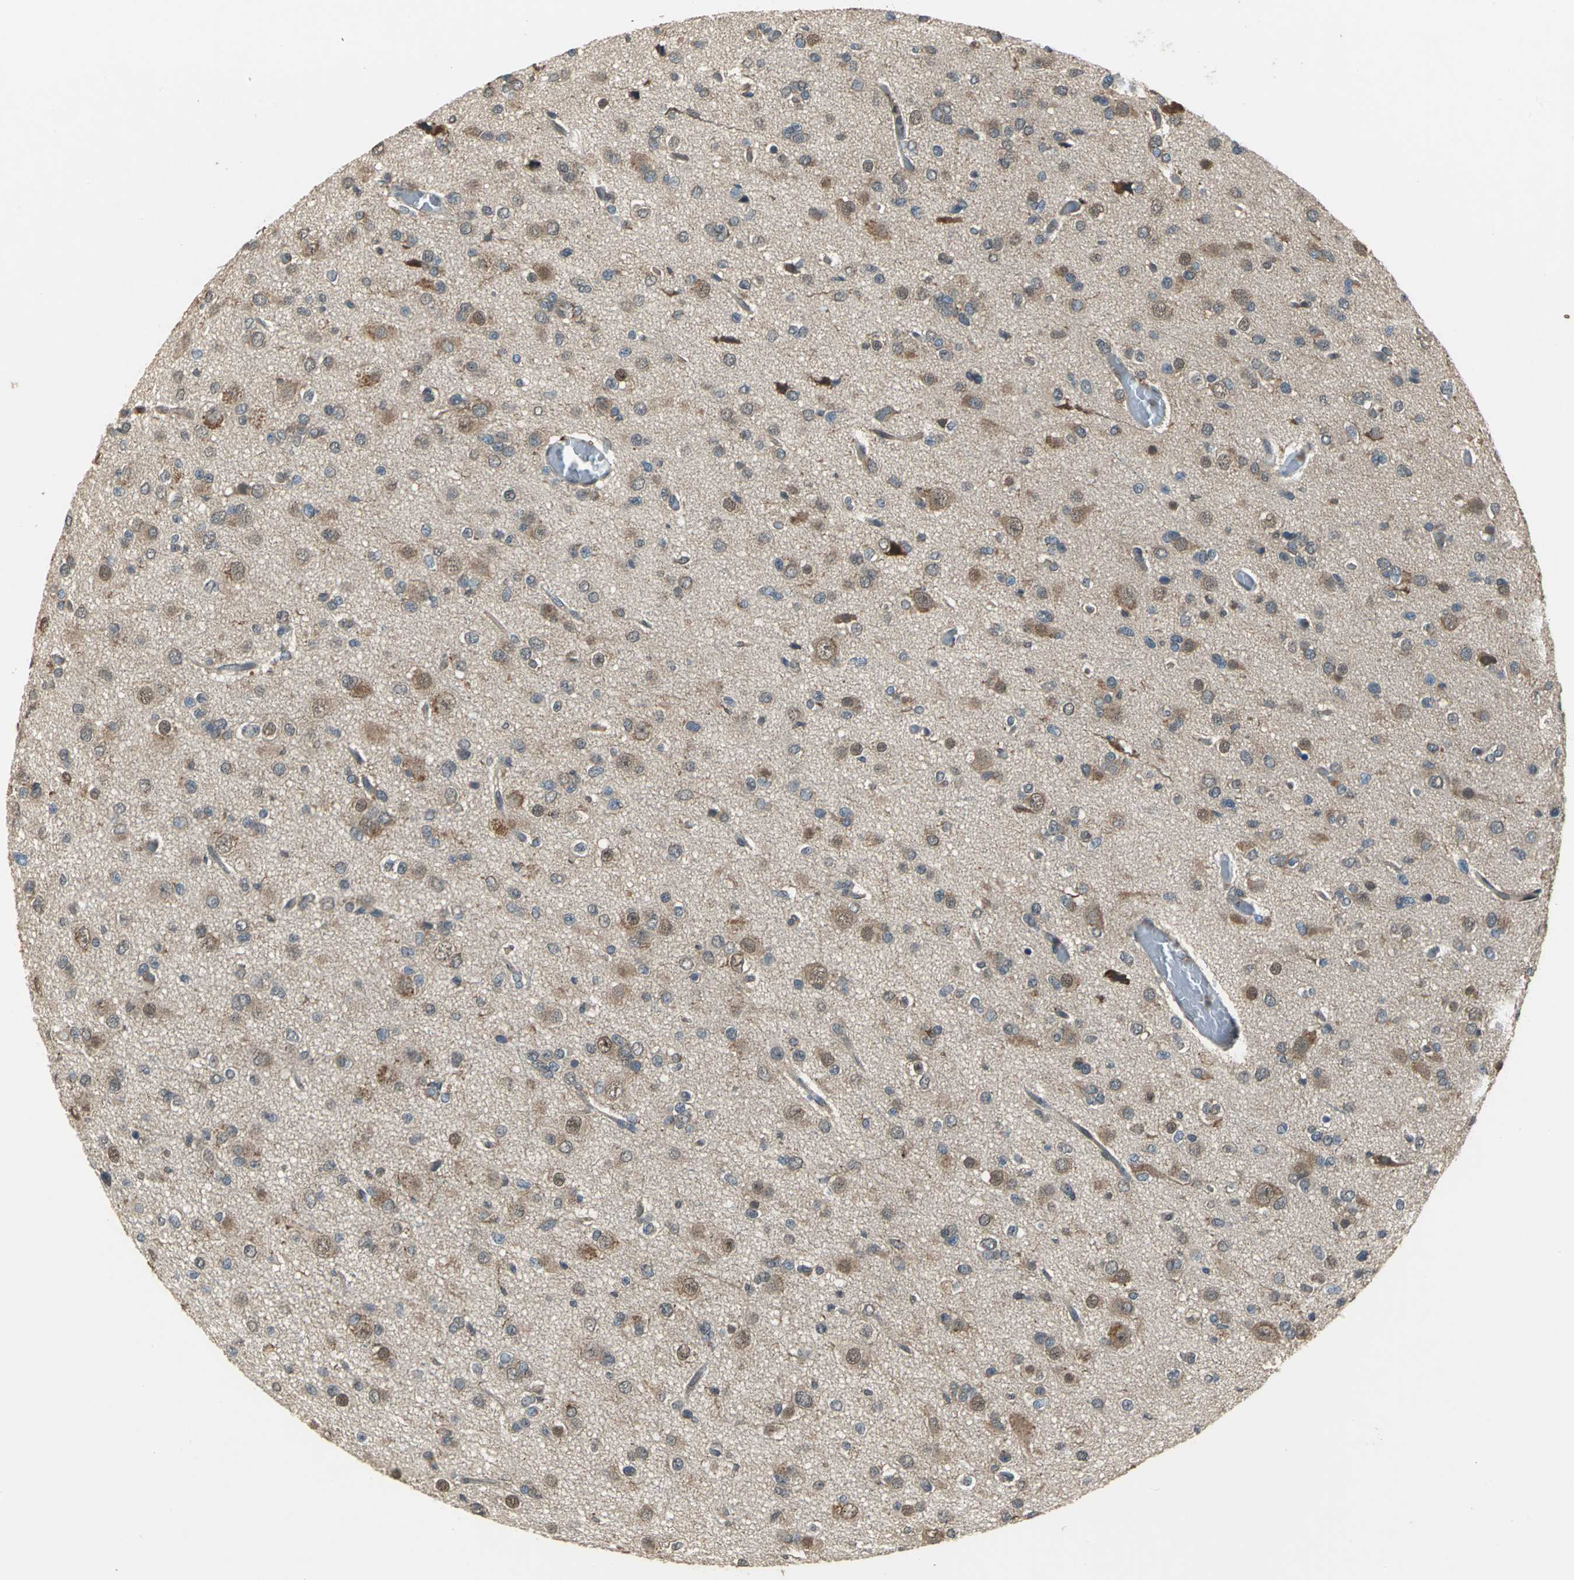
{"staining": {"intensity": "moderate", "quantity": "25%-75%", "location": "cytoplasmic/membranous"}, "tissue": "glioma", "cell_type": "Tumor cells", "image_type": "cancer", "snomed": [{"axis": "morphology", "description": "Glioma, malignant, Low grade"}, {"axis": "topography", "description": "Brain"}], "caption": "High-magnification brightfield microscopy of malignant glioma (low-grade) stained with DAB (3,3'-diaminobenzidine) (brown) and counterstained with hematoxylin (blue). tumor cells exhibit moderate cytoplasmic/membranous positivity is seen in about25%-75% of cells.", "gene": "EIF2B2", "patient": {"sex": "male", "age": 42}}